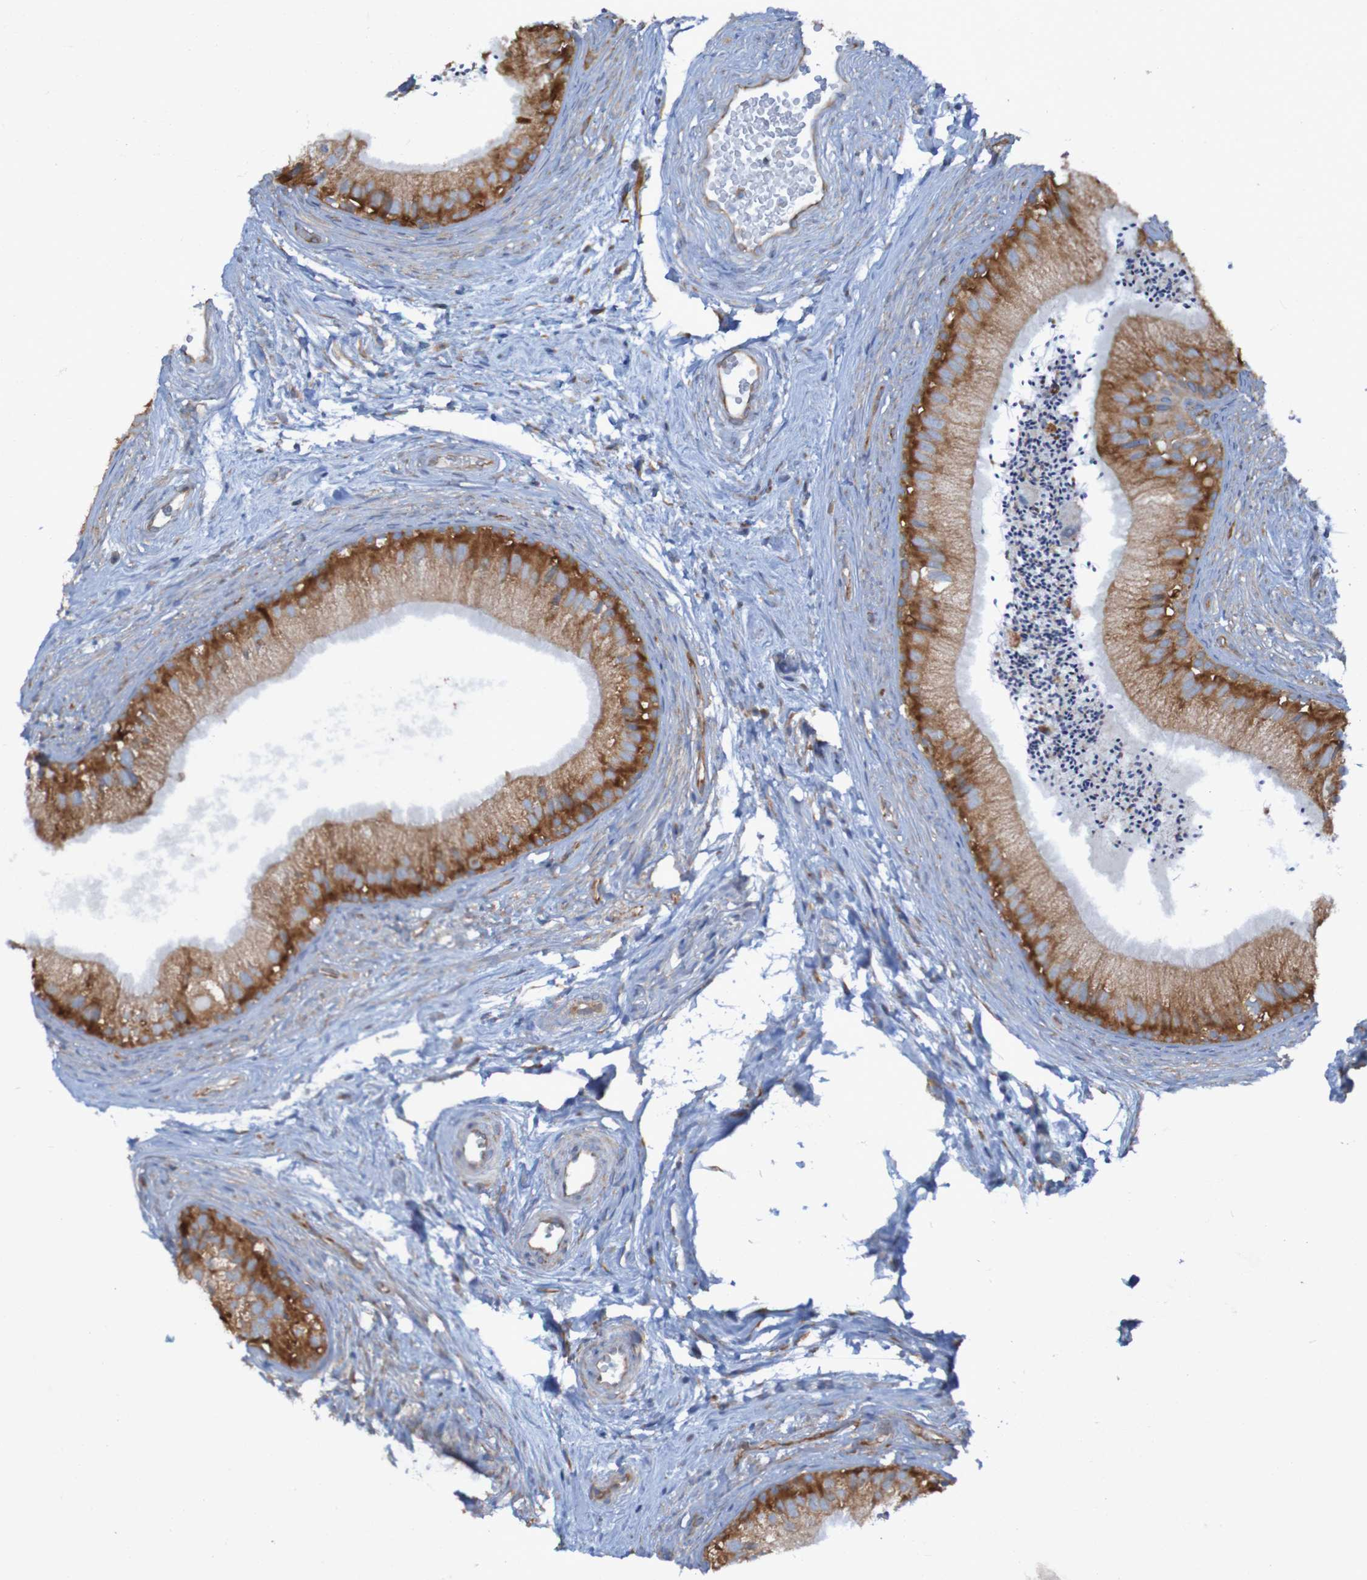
{"staining": {"intensity": "strong", "quantity": ">75%", "location": "cytoplasmic/membranous"}, "tissue": "epididymis", "cell_type": "Glandular cells", "image_type": "normal", "snomed": [{"axis": "morphology", "description": "Normal tissue, NOS"}, {"axis": "topography", "description": "Epididymis"}], "caption": "The immunohistochemical stain highlights strong cytoplasmic/membranous positivity in glandular cells of unremarkable epididymis. (DAB = brown stain, brightfield microscopy at high magnification).", "gene": "RPL10L", "patient": {"sex": "male", "age": 56}}